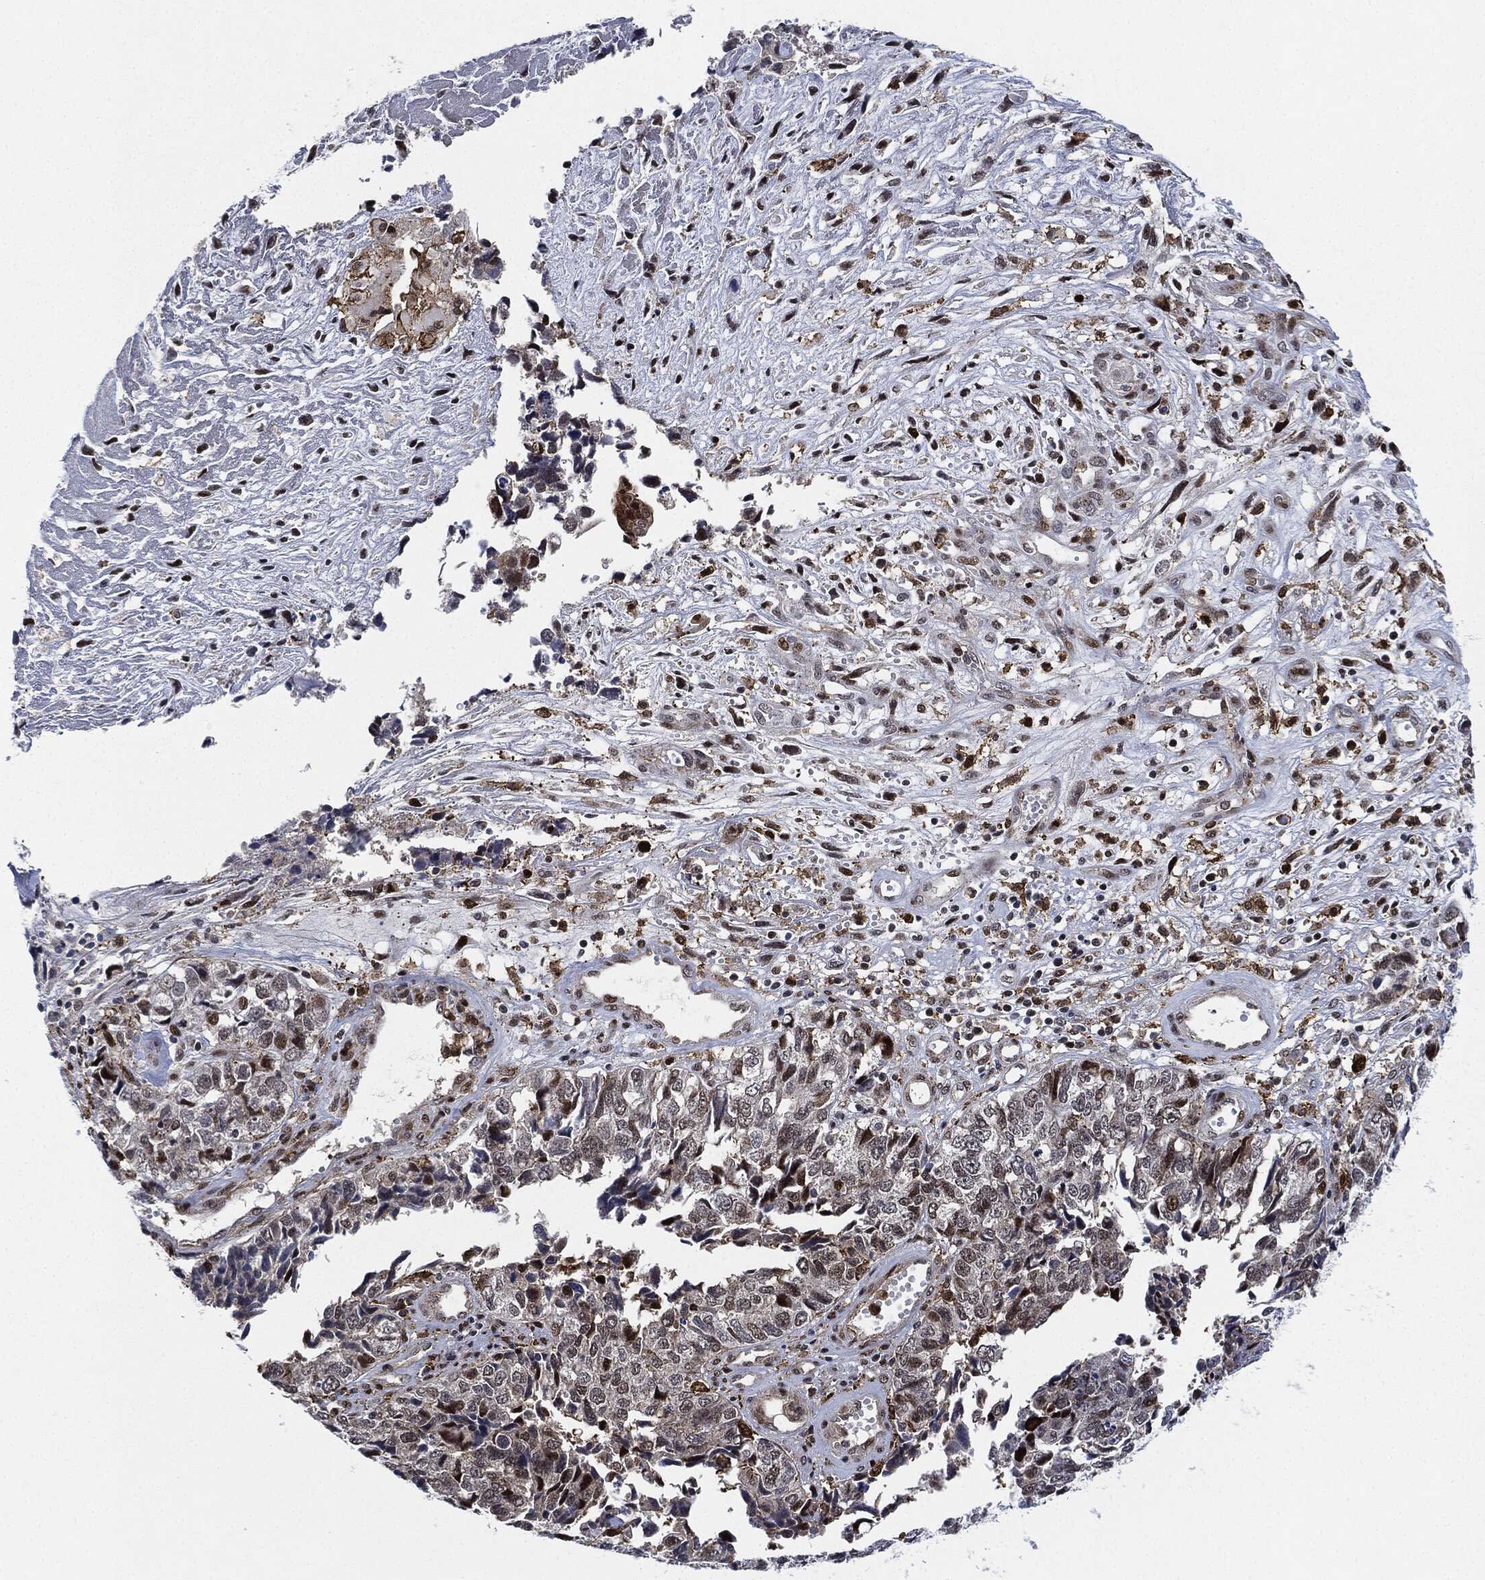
{"staining": {"intensity": "moderate", "quantity": "<25%", "location": "nuclear"}, "tissue": "cervical cancer", "cell_type": "Tumor cells", "image_type": "cancer", "snomed": [{"axis": "morphology", "description": "Squamous cell carcinoma, NOS"}, {"axis": "topography", "description": "Cervix"}], "caption": "Tumor cells exhibit moderate nuclear positivity in approximately <25% of cells in cervical cancer (squamous cell carcinoma). The protein of interest is stained brown, and the nuclei are stained in blue (DAB (3,3'-diaminobenzidine) IHC with brightfield microscopy, high magnification).", "gene": "NANOS3", "patient": {"sex": "female", "age": 63}}